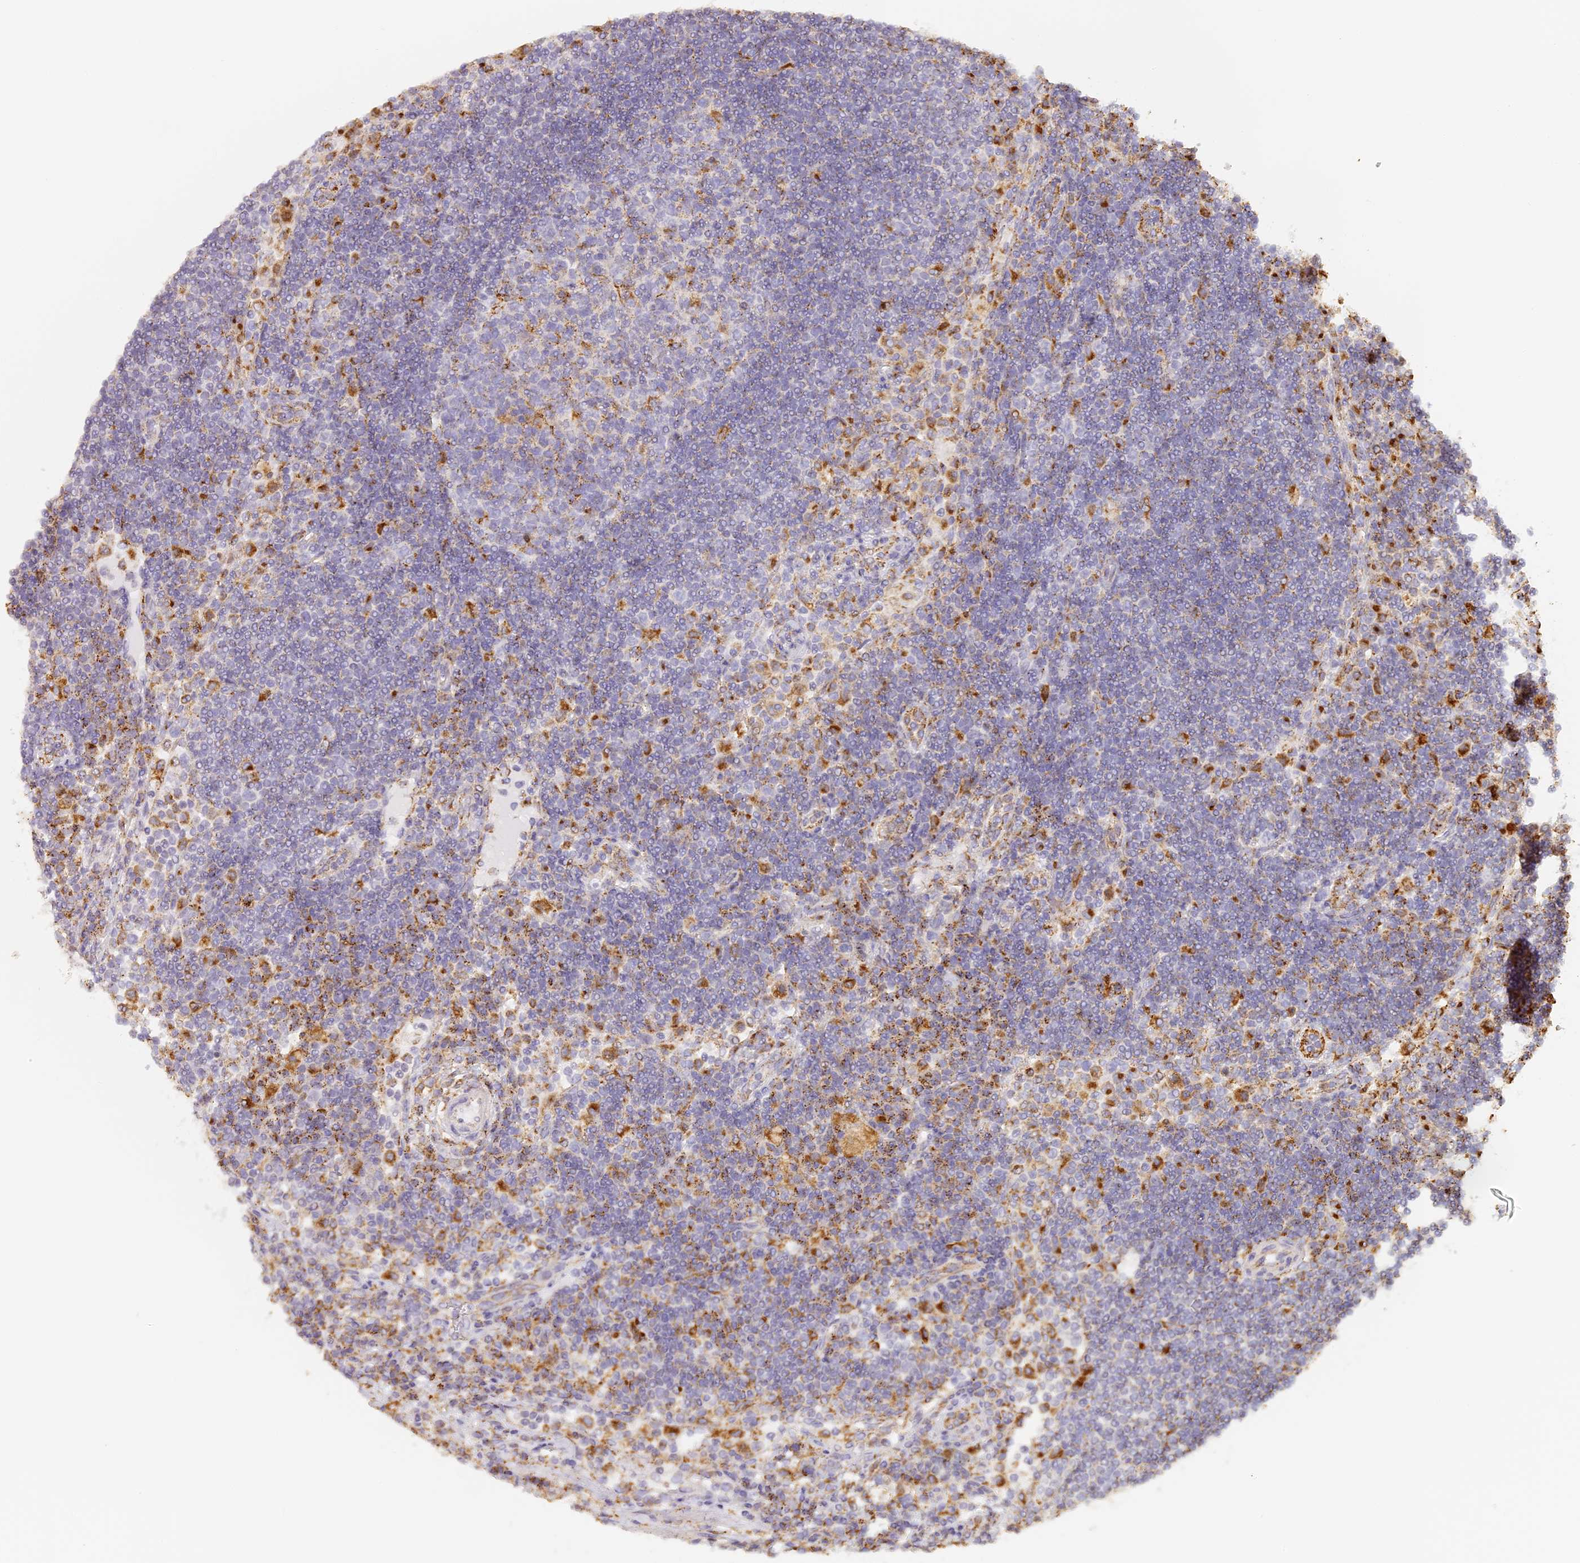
{"staining": {"intensity": "moderate", "quantity": "<25%", "location": "cytoplasmic/membranous"}, "tissue": "lymph node", "cell_type": "Germinal center cells", "image_type": "normal", "snomed": [{"axis": "morphology", "description": "Normal tissue, NOS"}, {"axis": "topography", "description": "Lymph node"}], "caption": "A photomicrograph of lymph node stained for a protein exhibits moderate cytoplasmic/membranous brown staining in germinal center cells.", "gene": "LAMP2", "patient": {"sex": "female", "age": 53}}